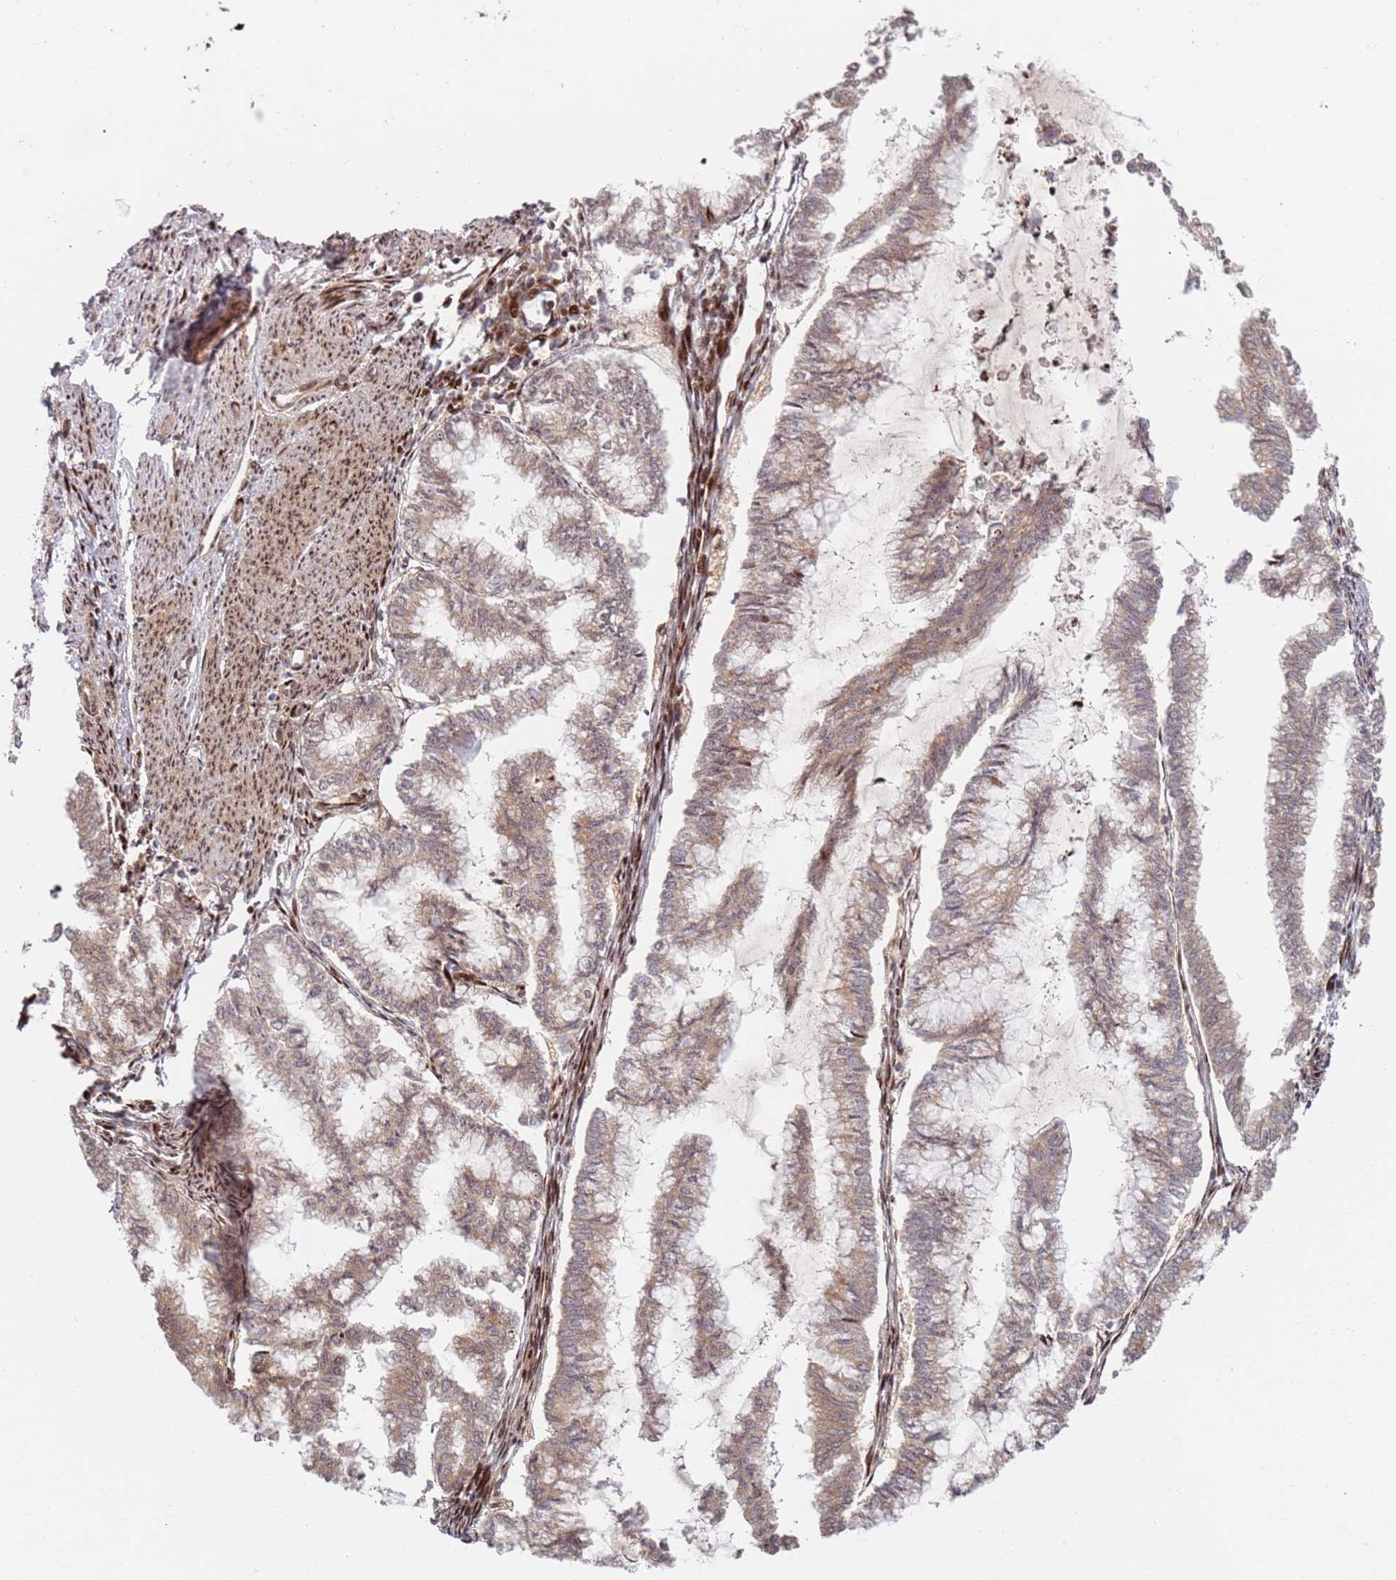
{"staining": {"intensity": "weak", "quantity": ">75%", "location": "cytoplasmic/membranous"}, "tissue": "endometrial cancer", "cell_type": "Tumor cells", "image_type": "cancer", "snomed": [{"axis": "morphology", "description": "Adenocarcinoma, NOS"}, {"axis": "topography", "description": "Endometrium"}], "caption": "Endometrial cancer tissue reveals weak cytoplasmic/membranous expression in approximately >75% of tumor cells, visualized by immunohistochemistry.", "gene": "TMEM233", "patient": {"sex": "female", "age": 79}}